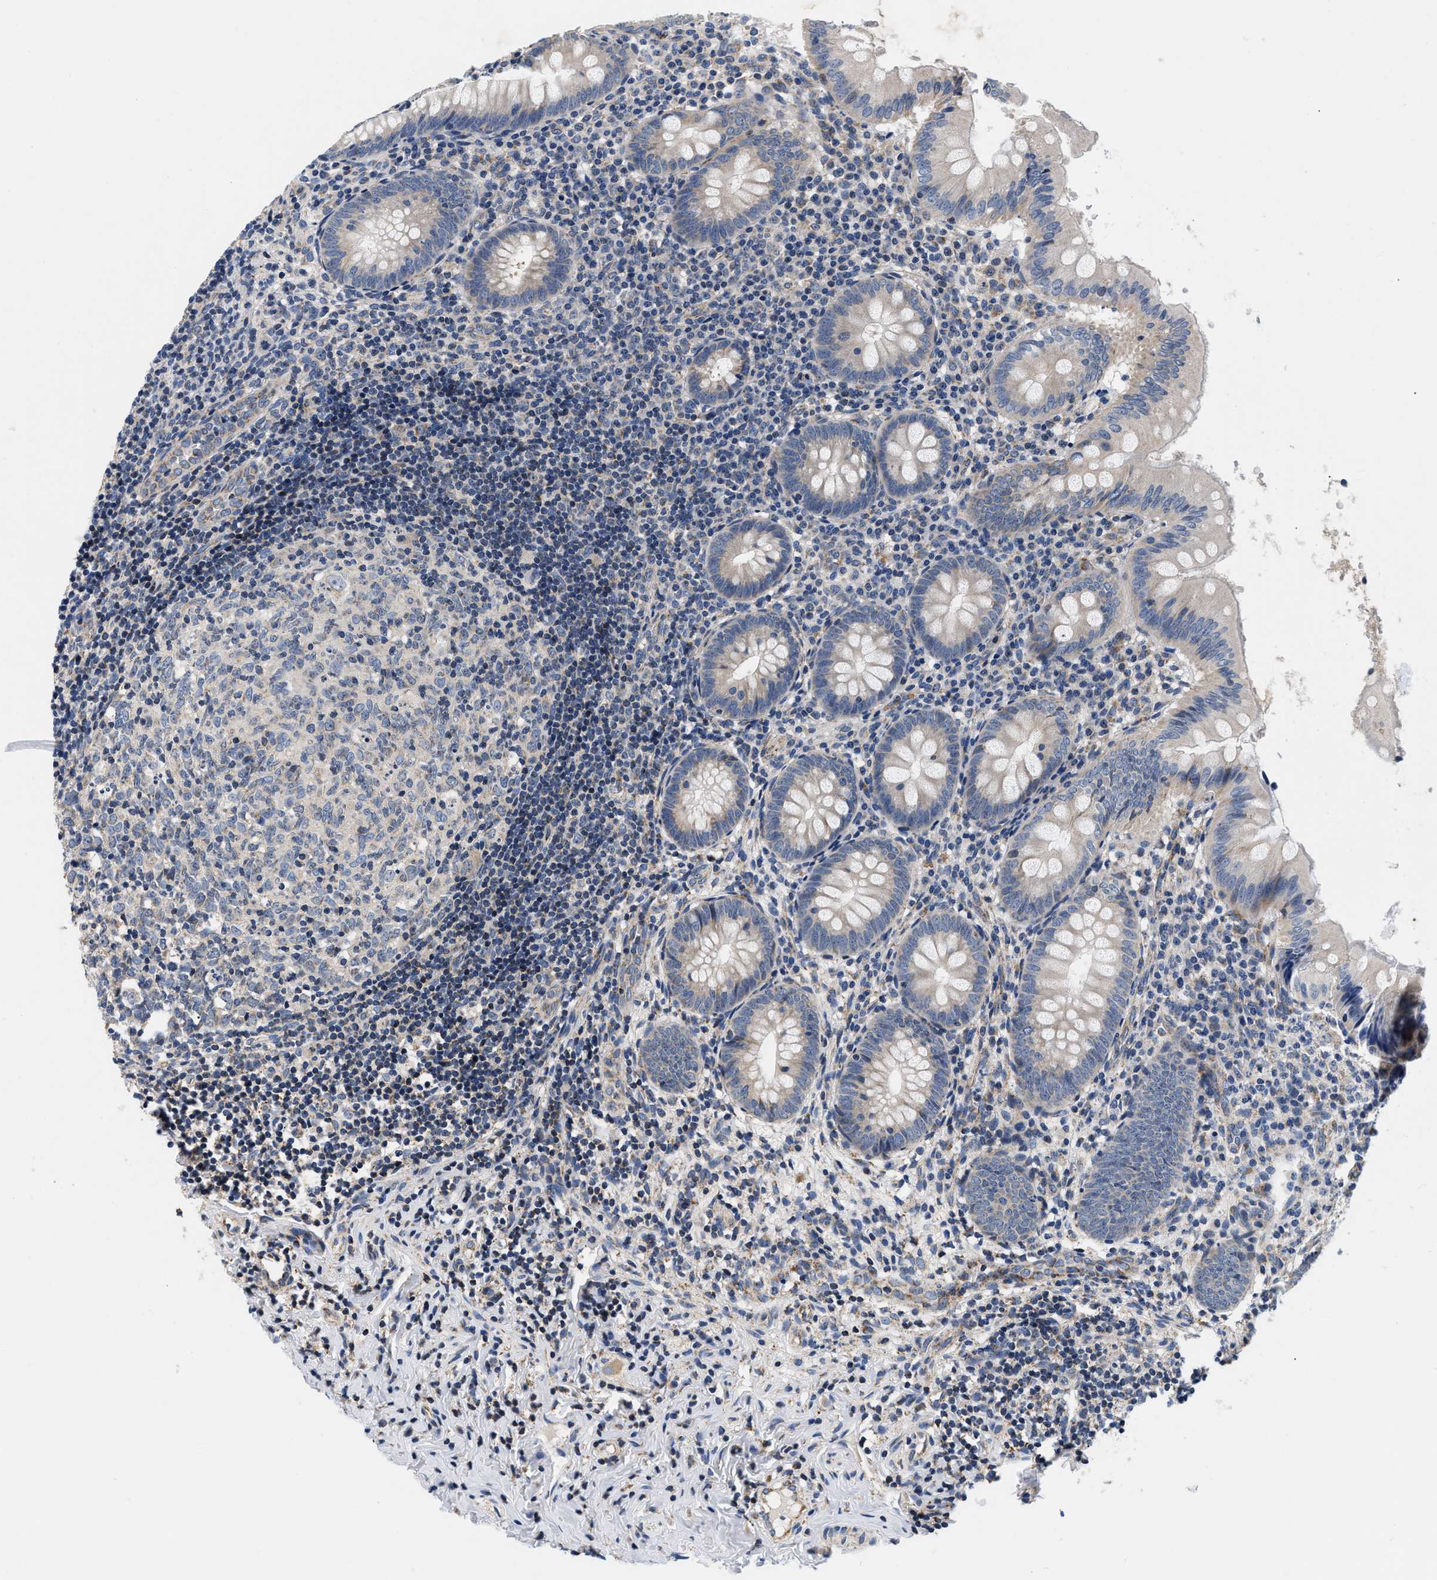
{"staining": {"intensity": "negative", "quantity": "none", "location": "none"}, "tissue": "appendix", "cell_type": "Glandular cells", "image_type": "normal", "snomed": [{"axis": "morphology", "description": "Normal tissue, NOS"}, {"axis": "topography", "description": "Appendix"}], "caption": "Immunohistochemical staining of unremarkable appendix reveals no significant expression in glandular cells.", "gene": "PDP1", "patient": {"sex": "male", "age": 8}}